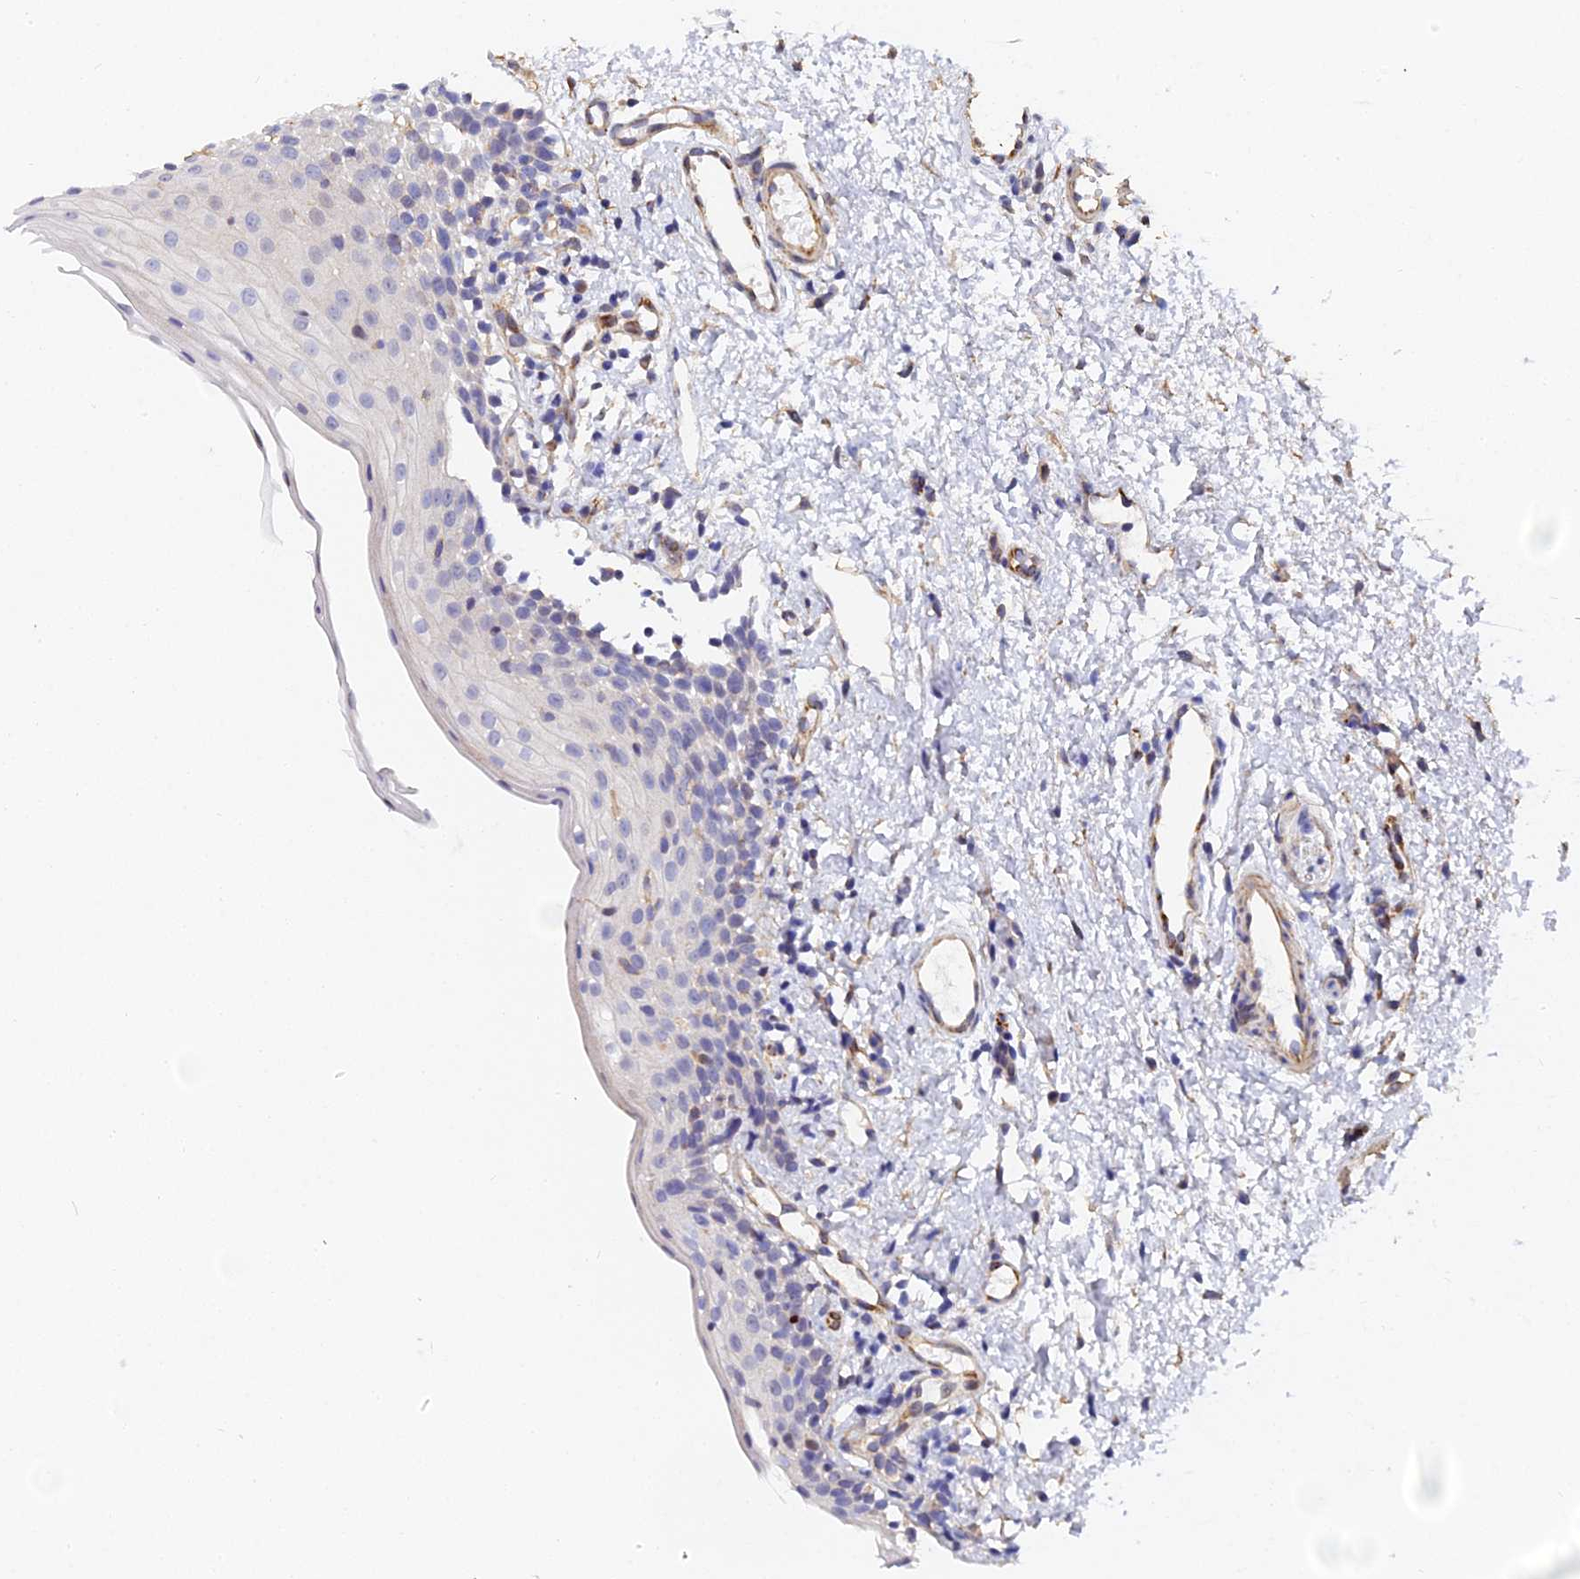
{"staining": {"intensity": "weak", "quantity": "<25%", "location": "cytoplasmic/membranous"}, "tissue": "oral mucosa", "cell_type": "Squamous epithelial cells", "image_type": "normal", "snomed": [{"axis": "morphology", "description": "Normal tissue, NOS"}, {"axis": "topography", "description": "Oral tissue"}], "caption": "The micrograph exhibits no significant staining in squamous epithelial cells of oral mucosa. The staining is performed using DAB (3,3'-diaminobenzidine) brown chromogen with nuclei counter-stained in using hematoxylin.", "gene": "ENSG00000268674", "patient": {"sex": "female", "age": 13}}